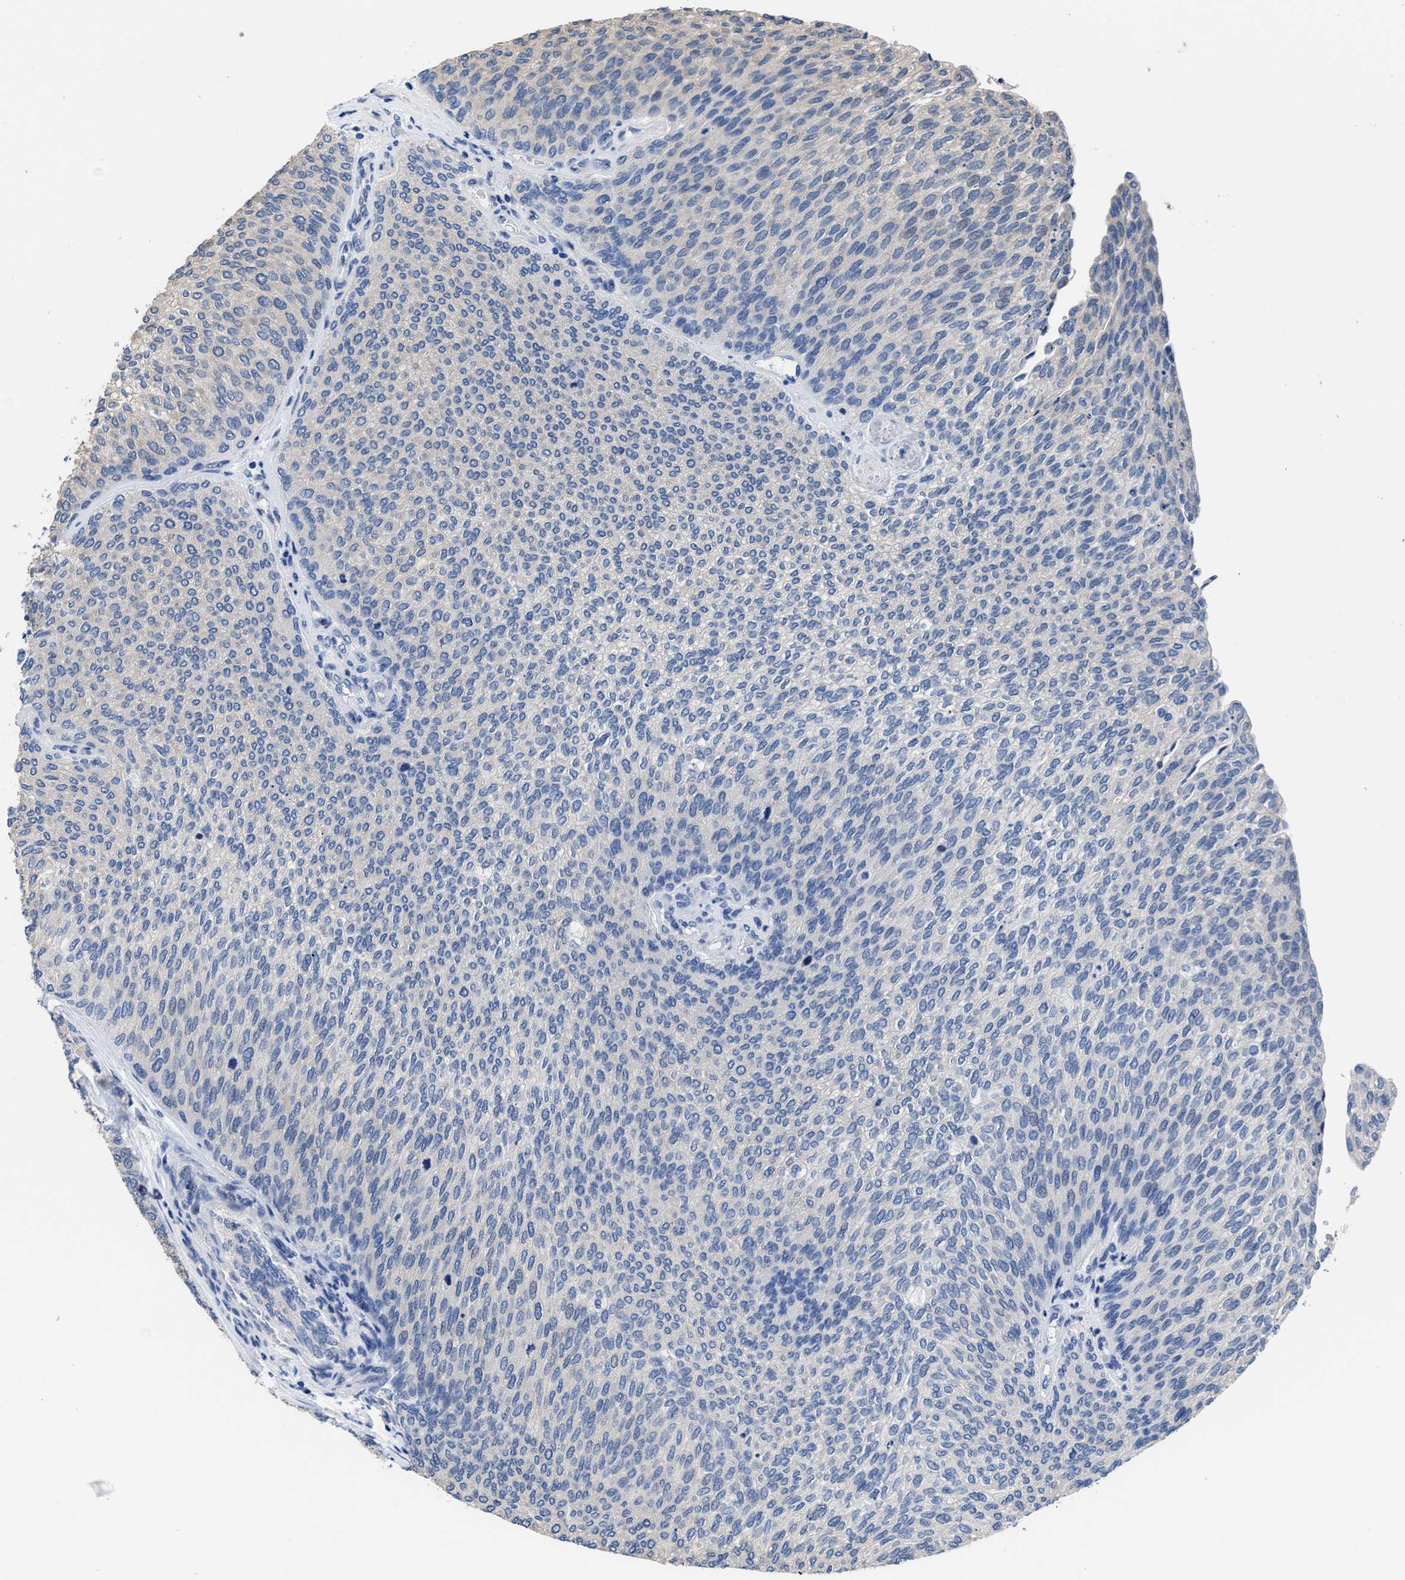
{"staining": {"intensity": "negative", "quantity": "none", "location": "none"}, "tissue": "urothelial cancer", "cell_type": "Tumor cells", "image_type": "cancer", "snomed": [{"axis": "morphology", "description": "Urothelial carcinoma, Low grade"}, {"axis": "topography", "description": "Urinary bladder"}], "caption": "There is no significant expression in tumor cells of urothelial carcinoma (low-grade).", "gene": "HOOK1", "patient": {"sex": "female", "age": 79}}